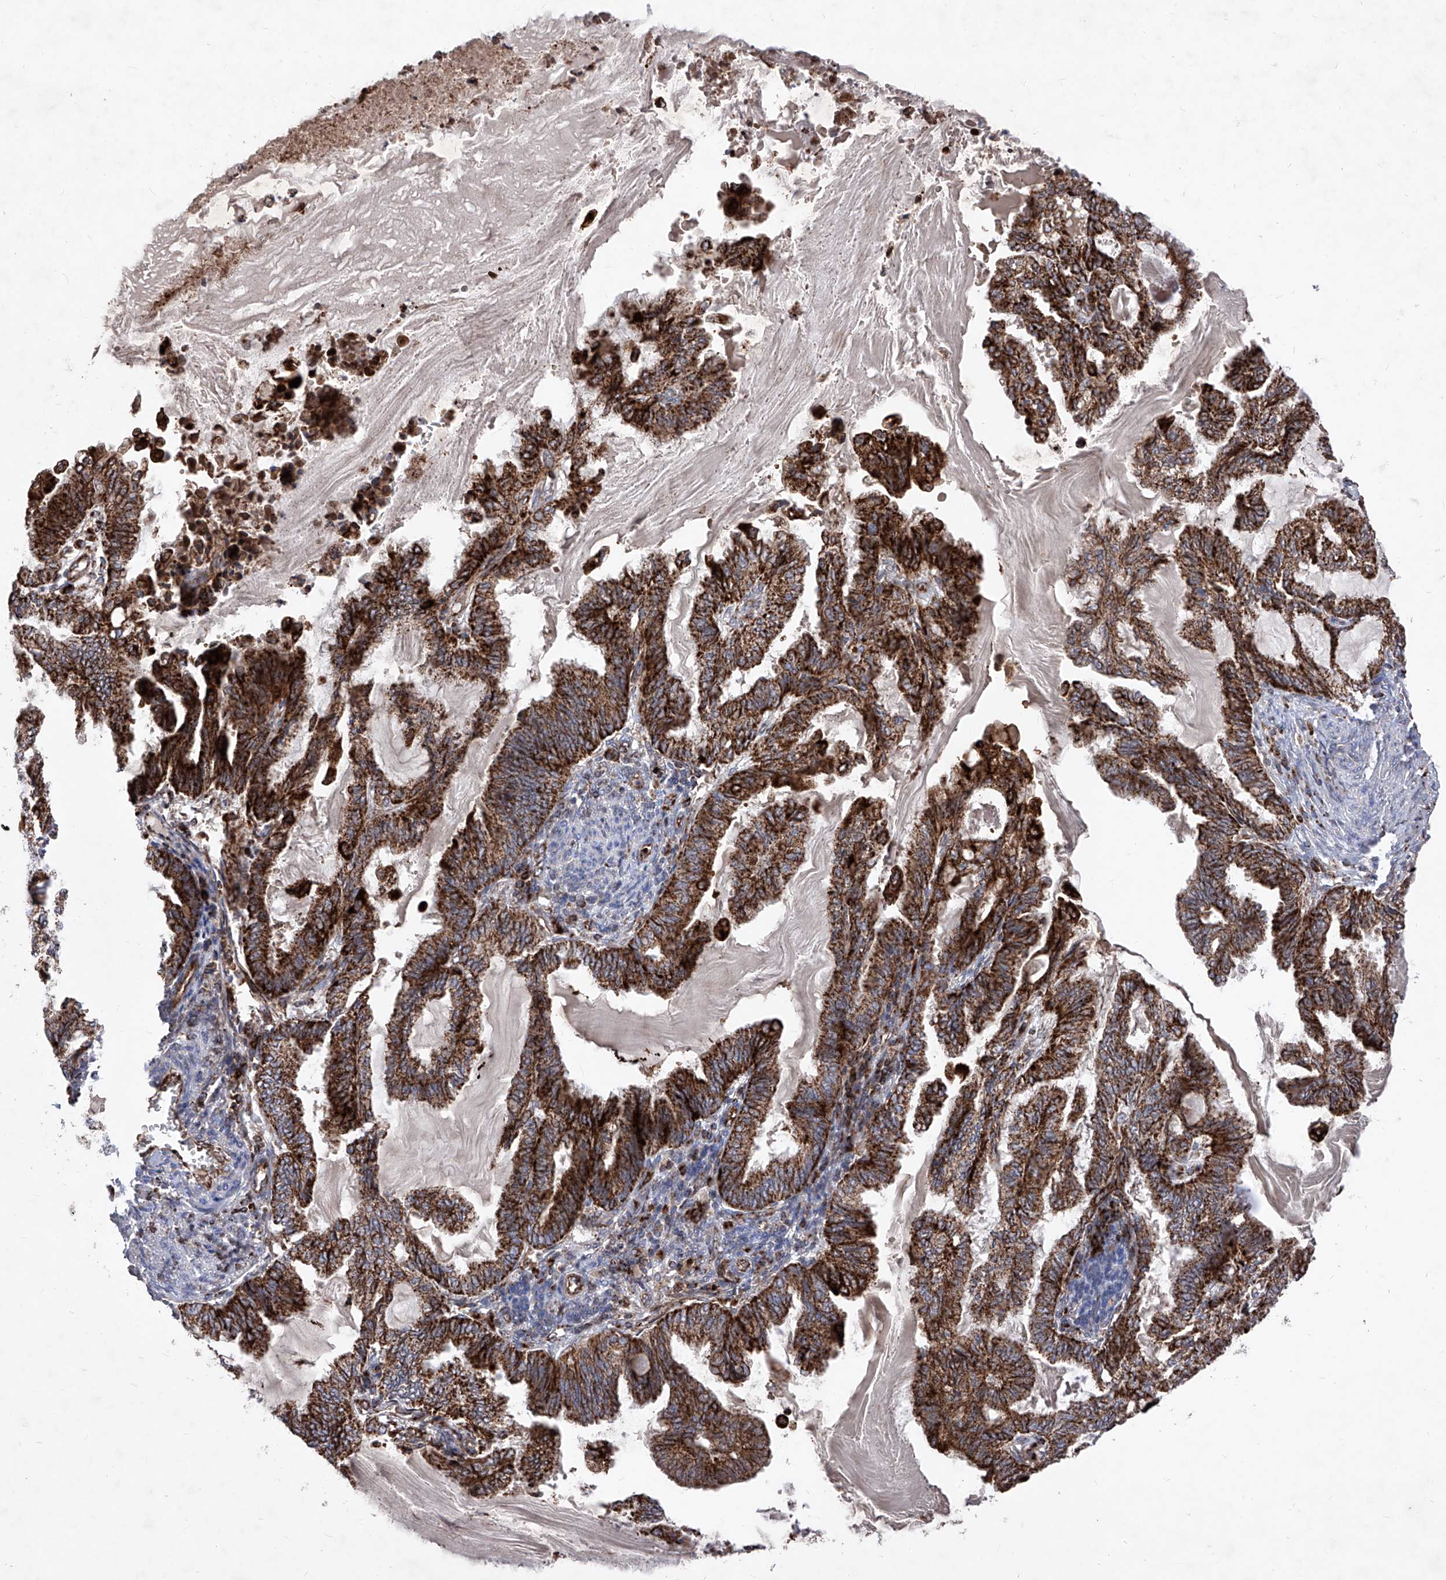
{"staining": {"intensity": "strong", "quantity": ">75%", "location": "cytoplasmic/membranous"}, "tissue": "endometrial cancer", "cell_type": "Tumor cells", "image_type": "cancer", "snomed": [{"axis": "morphology", "description": "Adenocarcinoma, NOS"}, {"axis": "topography", "description": "Endometrium"}], "caption": "Immunohistochemistry micrograph of neoplastic tissue: endometrial cancer stained using IHC shows high levels of strong protein expression localized specifically in the cytoplasmic/membranous of tumor cells, appearing as a cytoplasmic/membranous brown color.", "gene": "SEMA6A", "patient": {"sex": "female", "age": 86}}